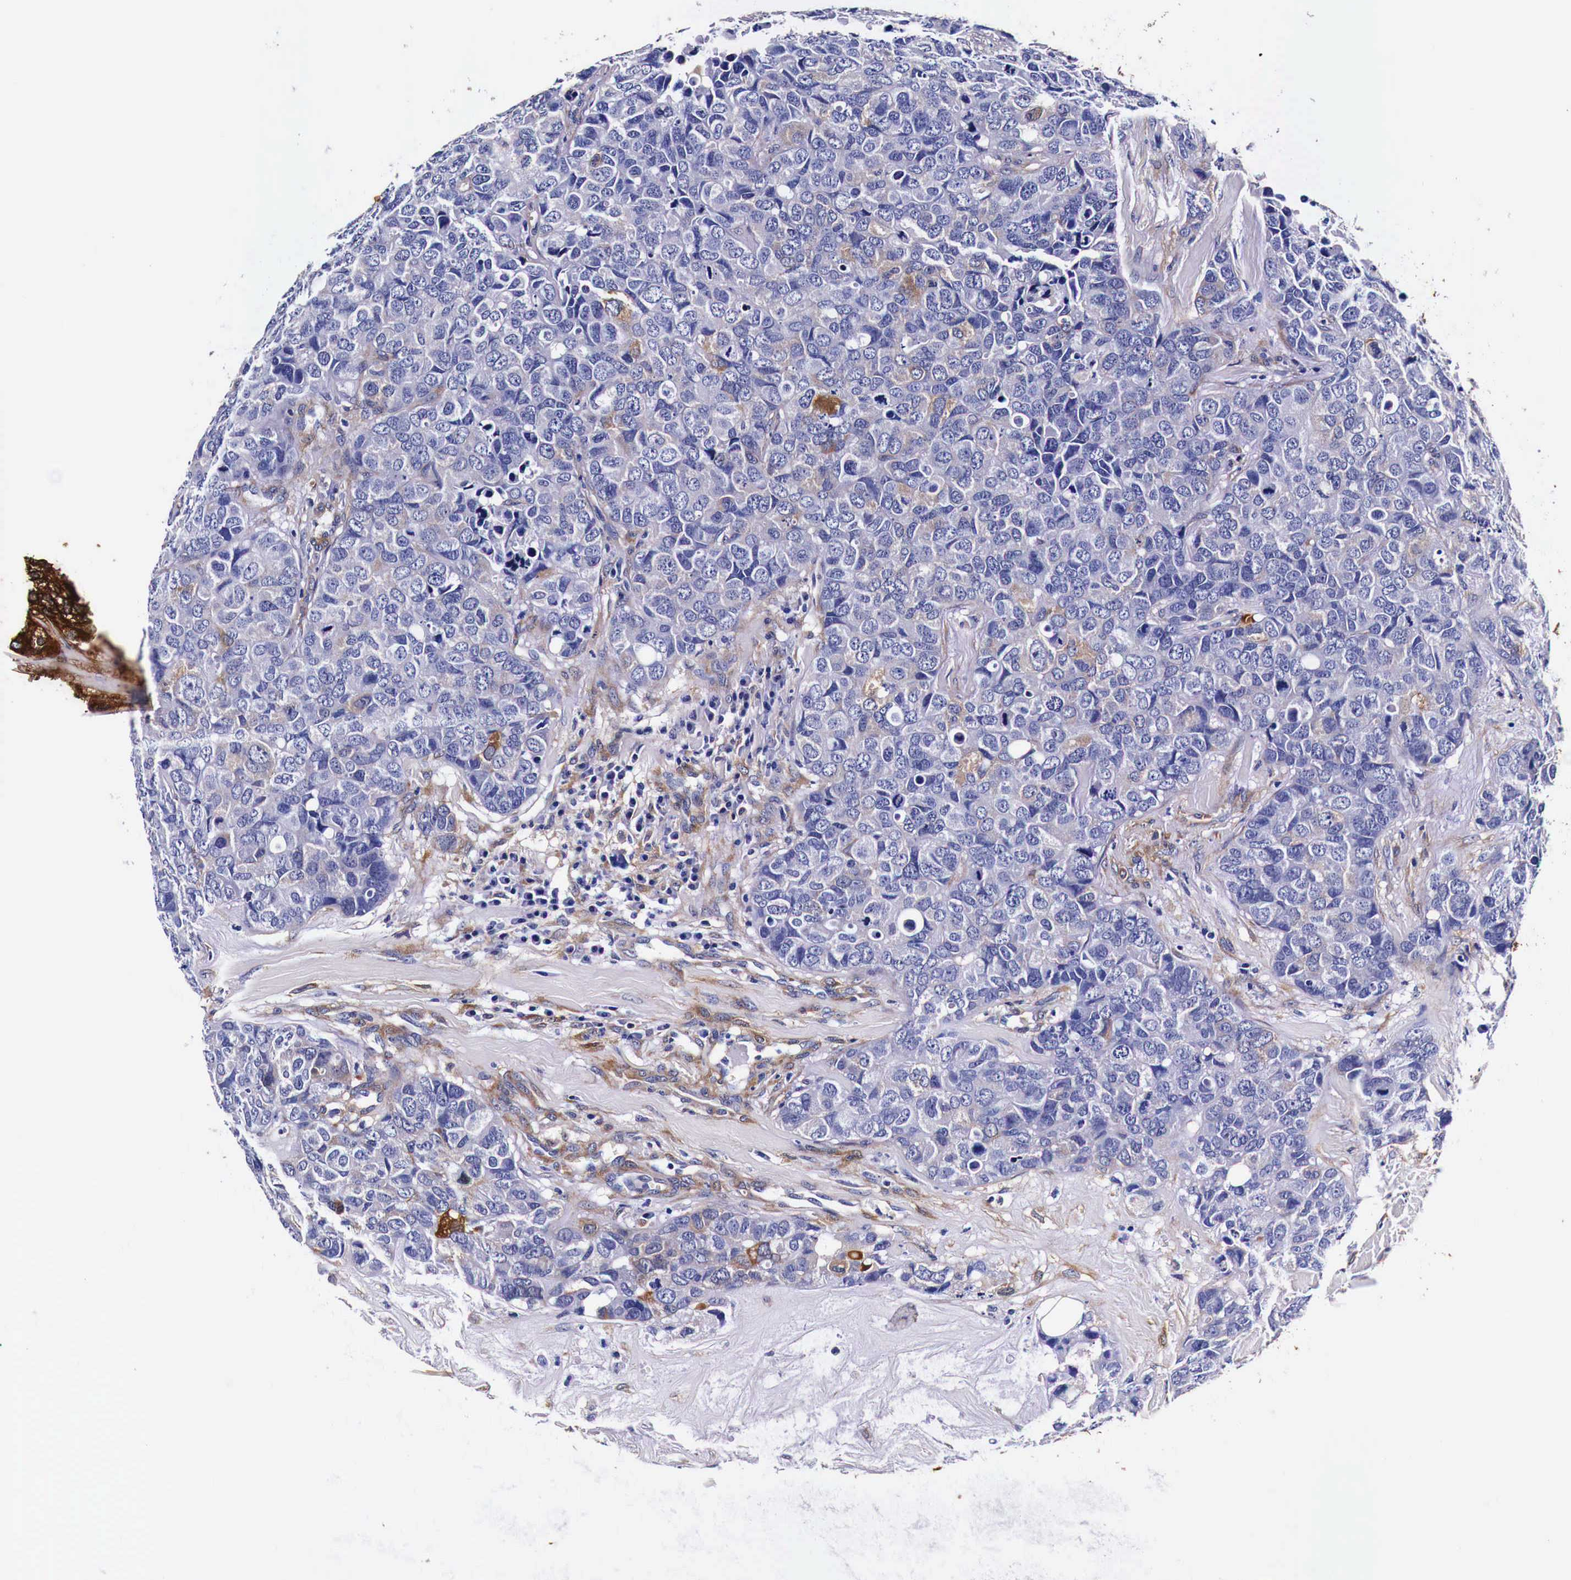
{"staining": {"intensity": "moderate", "quantity": "<25%", "location": "cytoplasmic/membranous"}, "tissue": "breast cancer", "cell_type": "Tumor cells", "image_type": "cancer", "snomed": [{"axis": "morphology", "description": "Duct carcinoma"}, {"axis": "topography", "description": "Breast"}], "caption": "Protein staining of infiltrating ductal carcinoma (breast) tissue demonstrates moderate cytoplasmic/membranous expression in approximately <25% of tumor cells.", "gene": "HSPB1", "patient": {"sex": "female", "age": 91}}